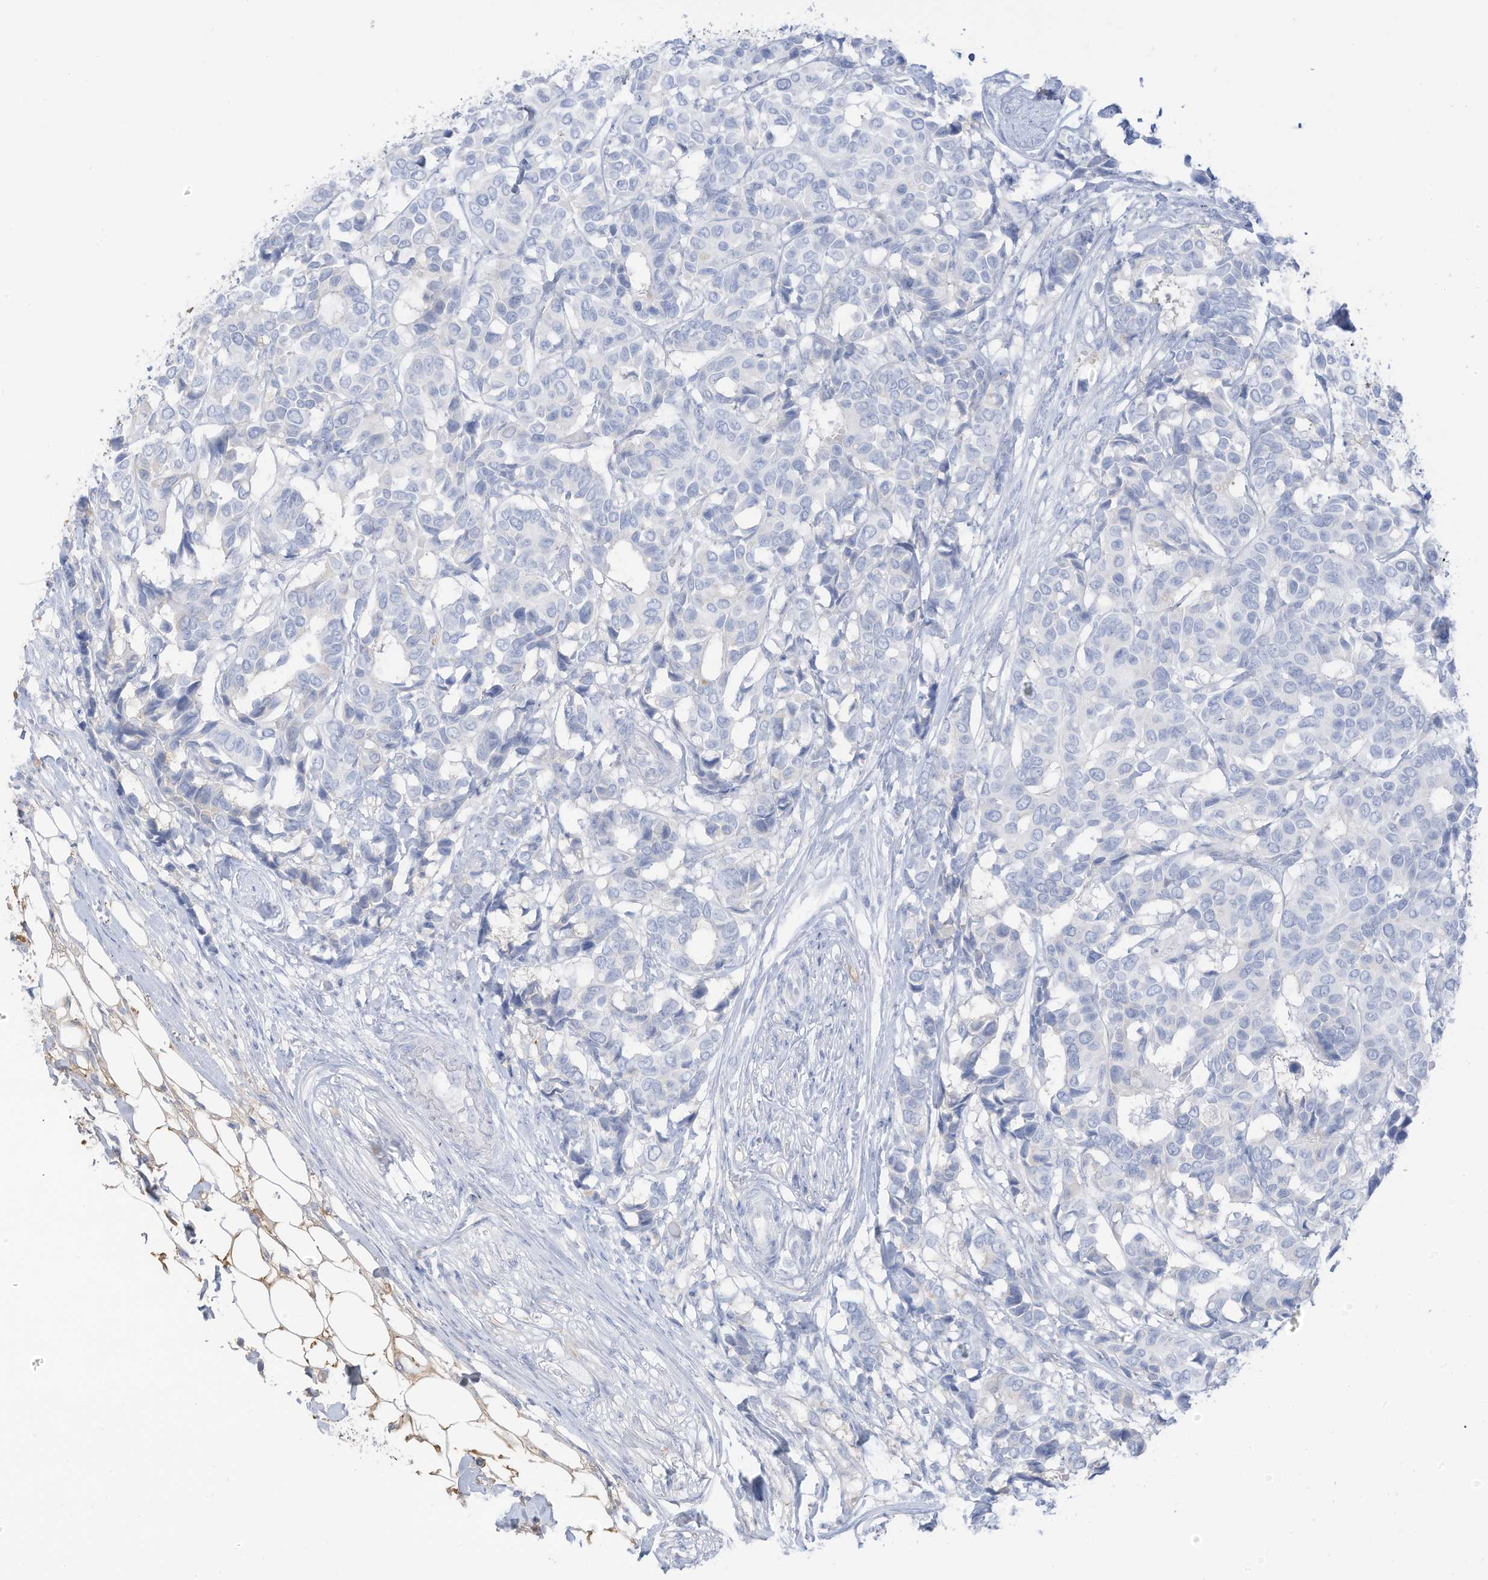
{"staining": {"intensity": "negative", "quantity": "none", "location": "none"}, "tissue": "breast cancer", "cell_type": "Tumor cells", "image_type": "cancer", "snomed": [{"axis": "morphology", "description": "Duct carcinoma"}, {"axis": "topography", "description": "Breast"}], "caption": "A high-resolution micrograph shows immunohistochemistry staining of breast invasive ductal carcinoma, which demonstrates no significant expression in tumor cells. (Stains: DAB IHC with hematoxylin counter stain, Microscopy: brightfield microscopy at high magnification).", "gene": "HSD17B13", "patient": {"sex": "female", "age": 87}}